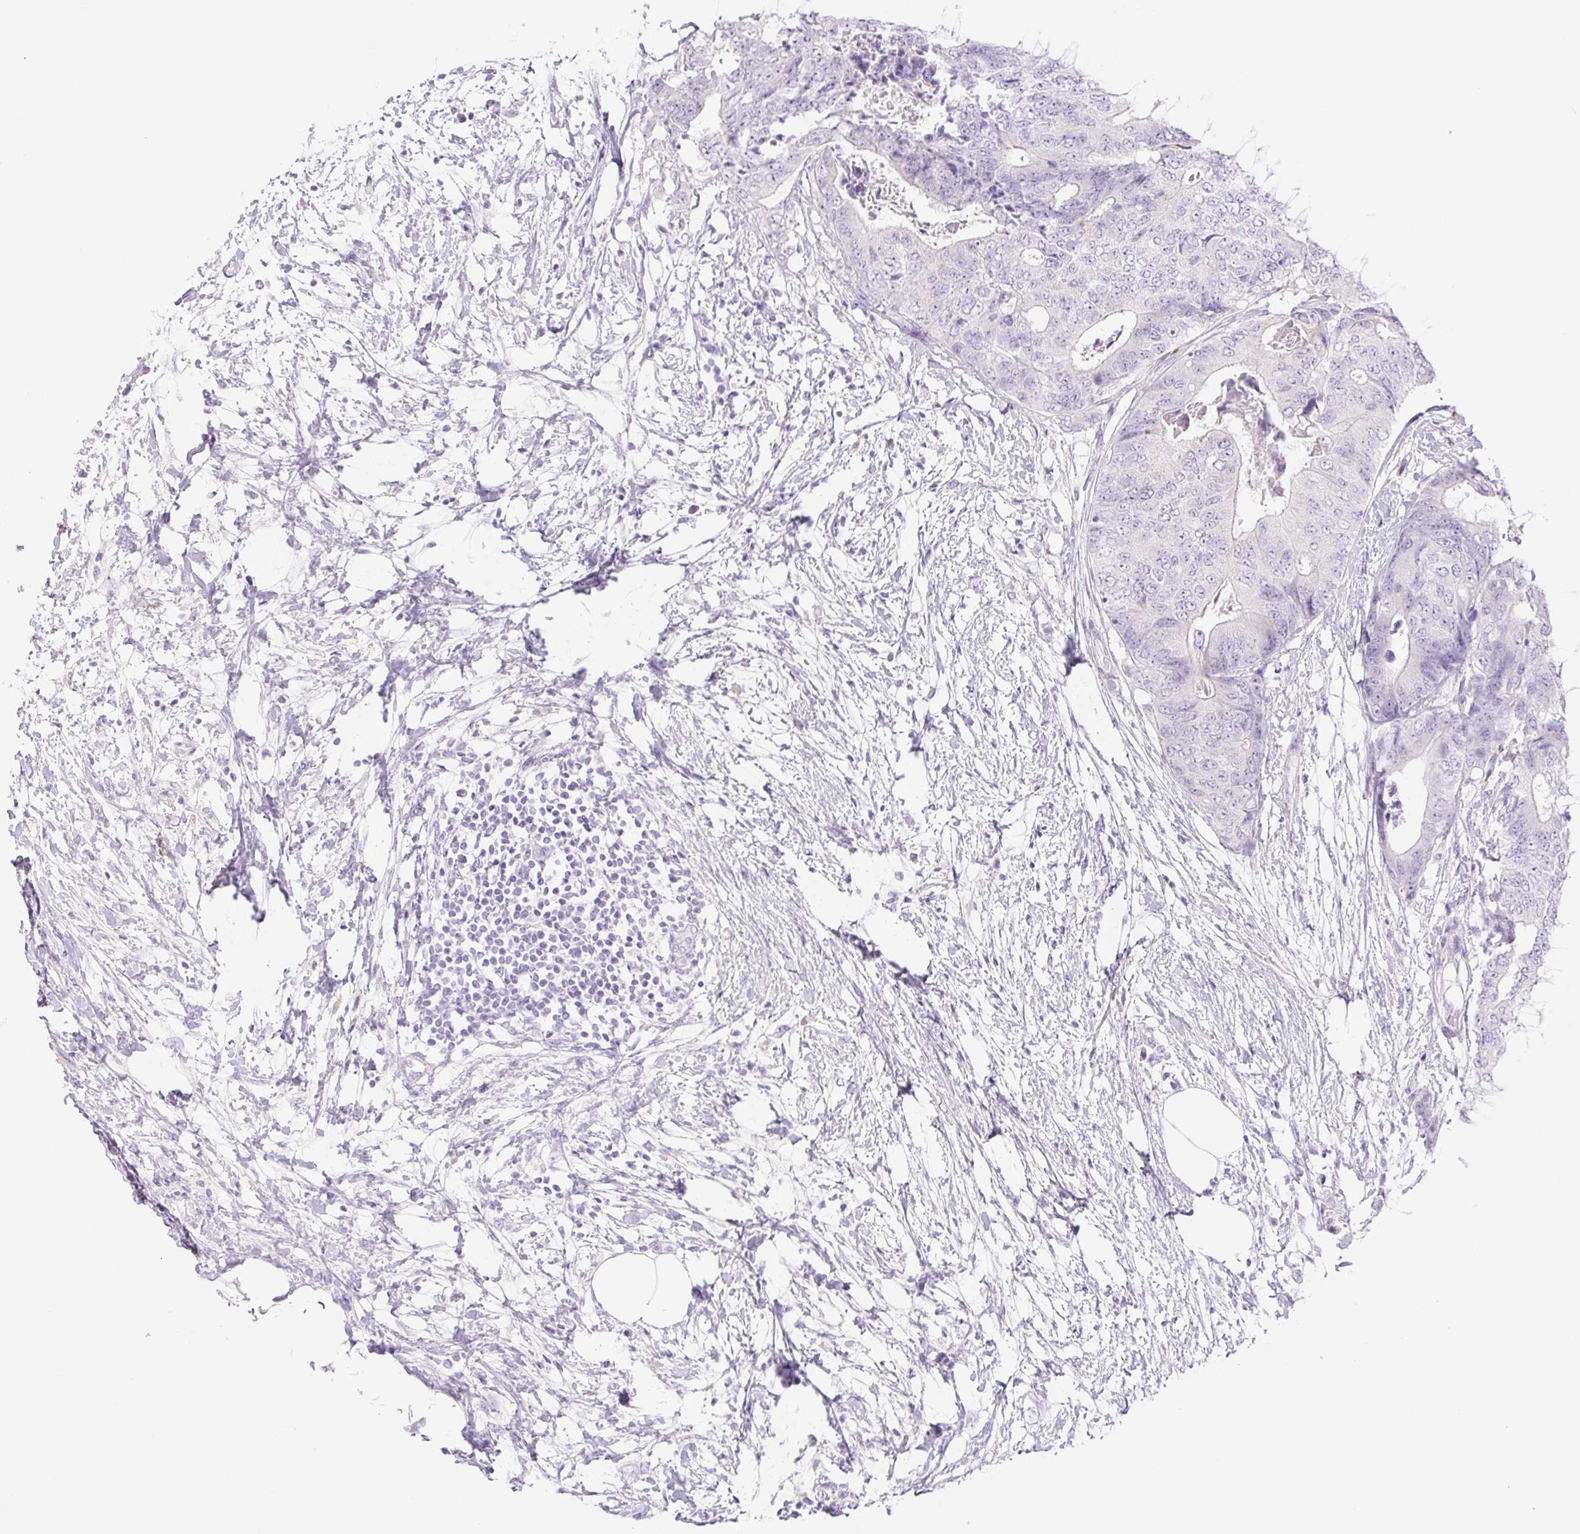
{"staining": {"intensity": "negative", "quantity": "none", "location": "none"}, "tissue": "colorectal cancer", "cell_type": "Tumor cells", "image_type": "cancer", "snomed": [{"axis": "morphology", "description": "Adenocarcinoma, NOS"}, {"axis": "topography", "description": "Colon"}], "caption": "The micrograph reveals no significant staining in tumor cells of colorectal cancer.", "gene": "ERP27", "patient": {"sex": "female", "age": 48}}